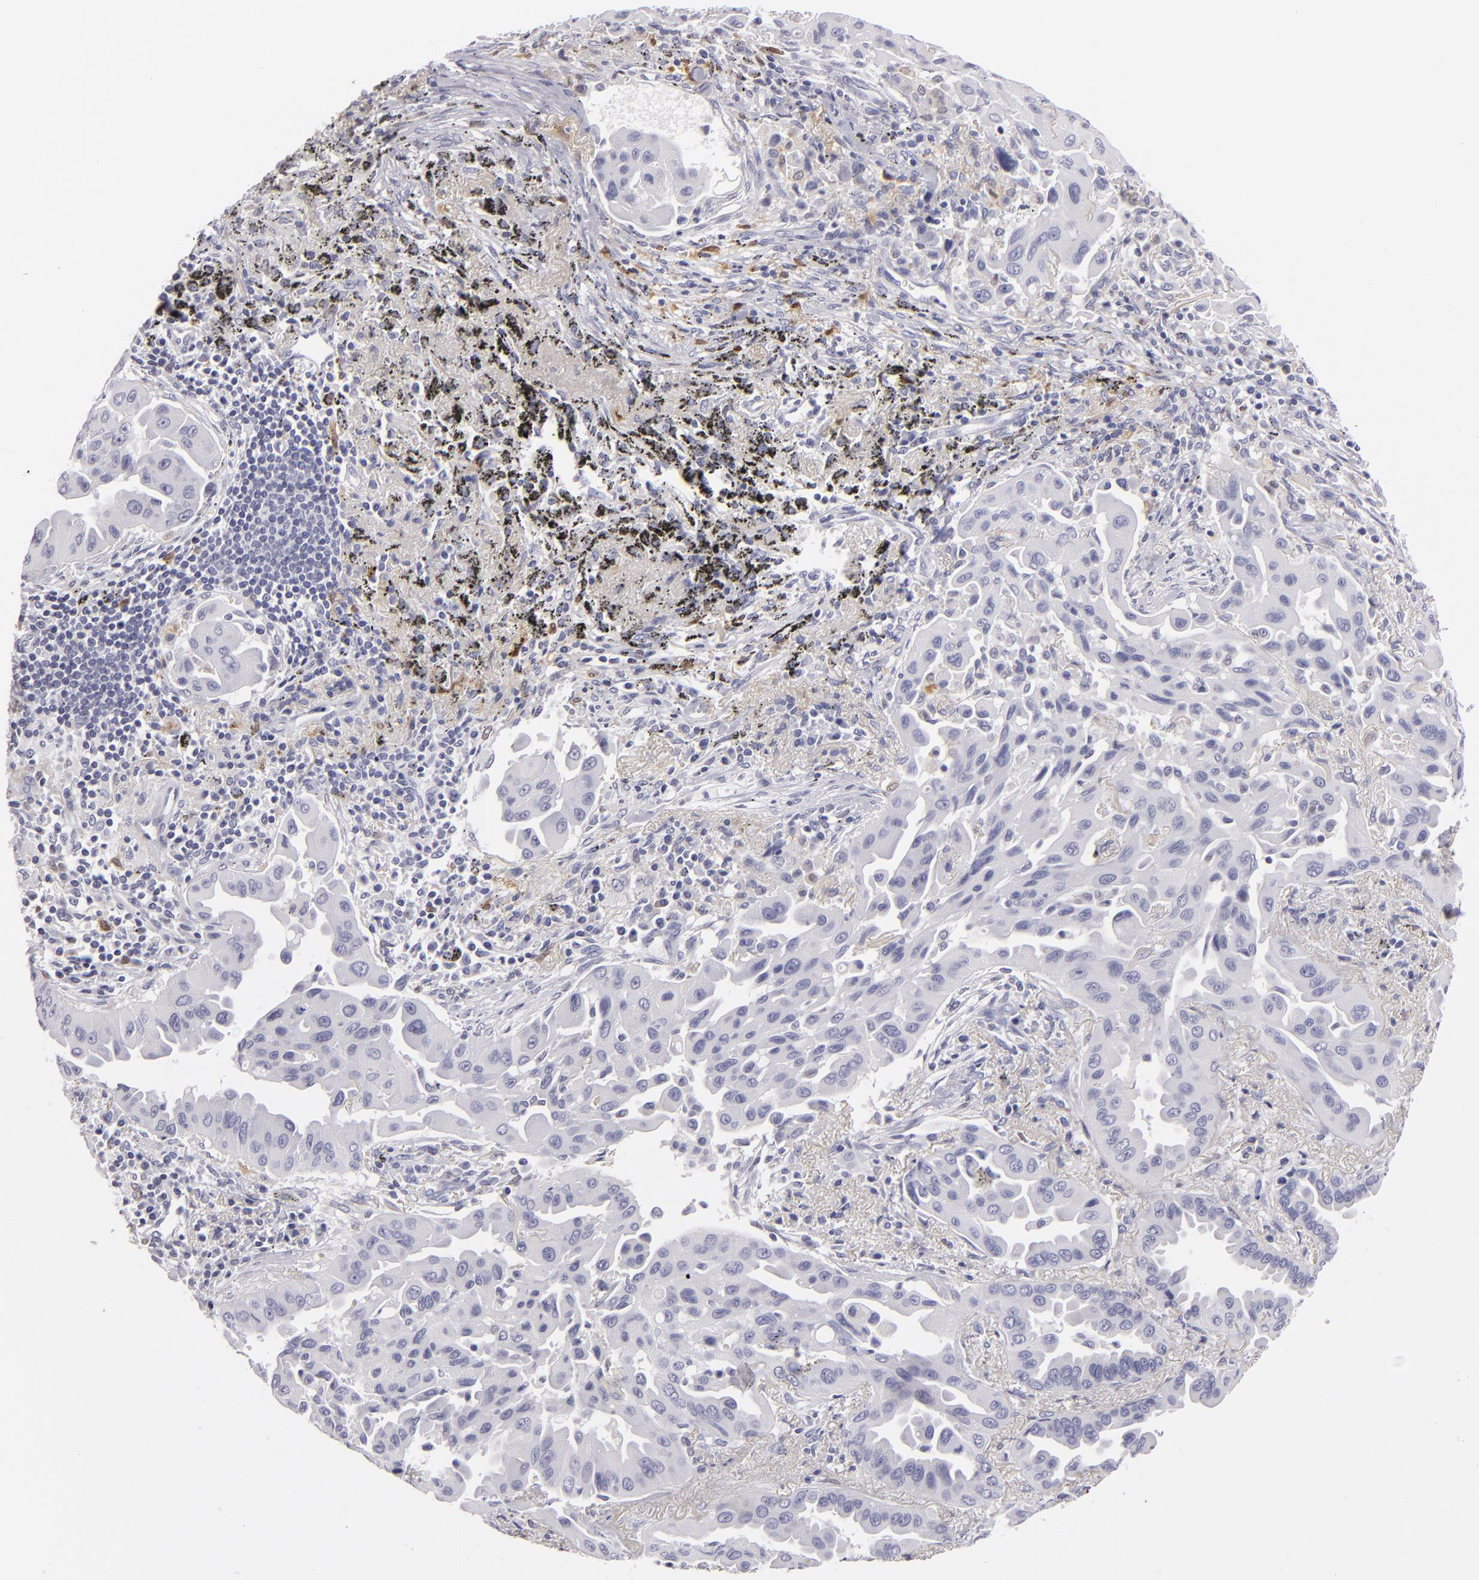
{"staining": {"intensity": "negative", "quantity": "none", "location": "none"}, "tissue": "lung cancer", "cell_type": "Tumor cells", "image_type": "cancer", "snomed": [{"axis": "morphology", "description": "Adenocarcinoma, NOS"}, {"axis": "topography", "description": "Lung"}], "caption": "This is a photomicrograph of immunohistochemistry staining of adenocarcinoma (lung), which shows no positivity in tumor cells.", "gene": "F13A1", "patient": {"sex": "male", "age": 68}}